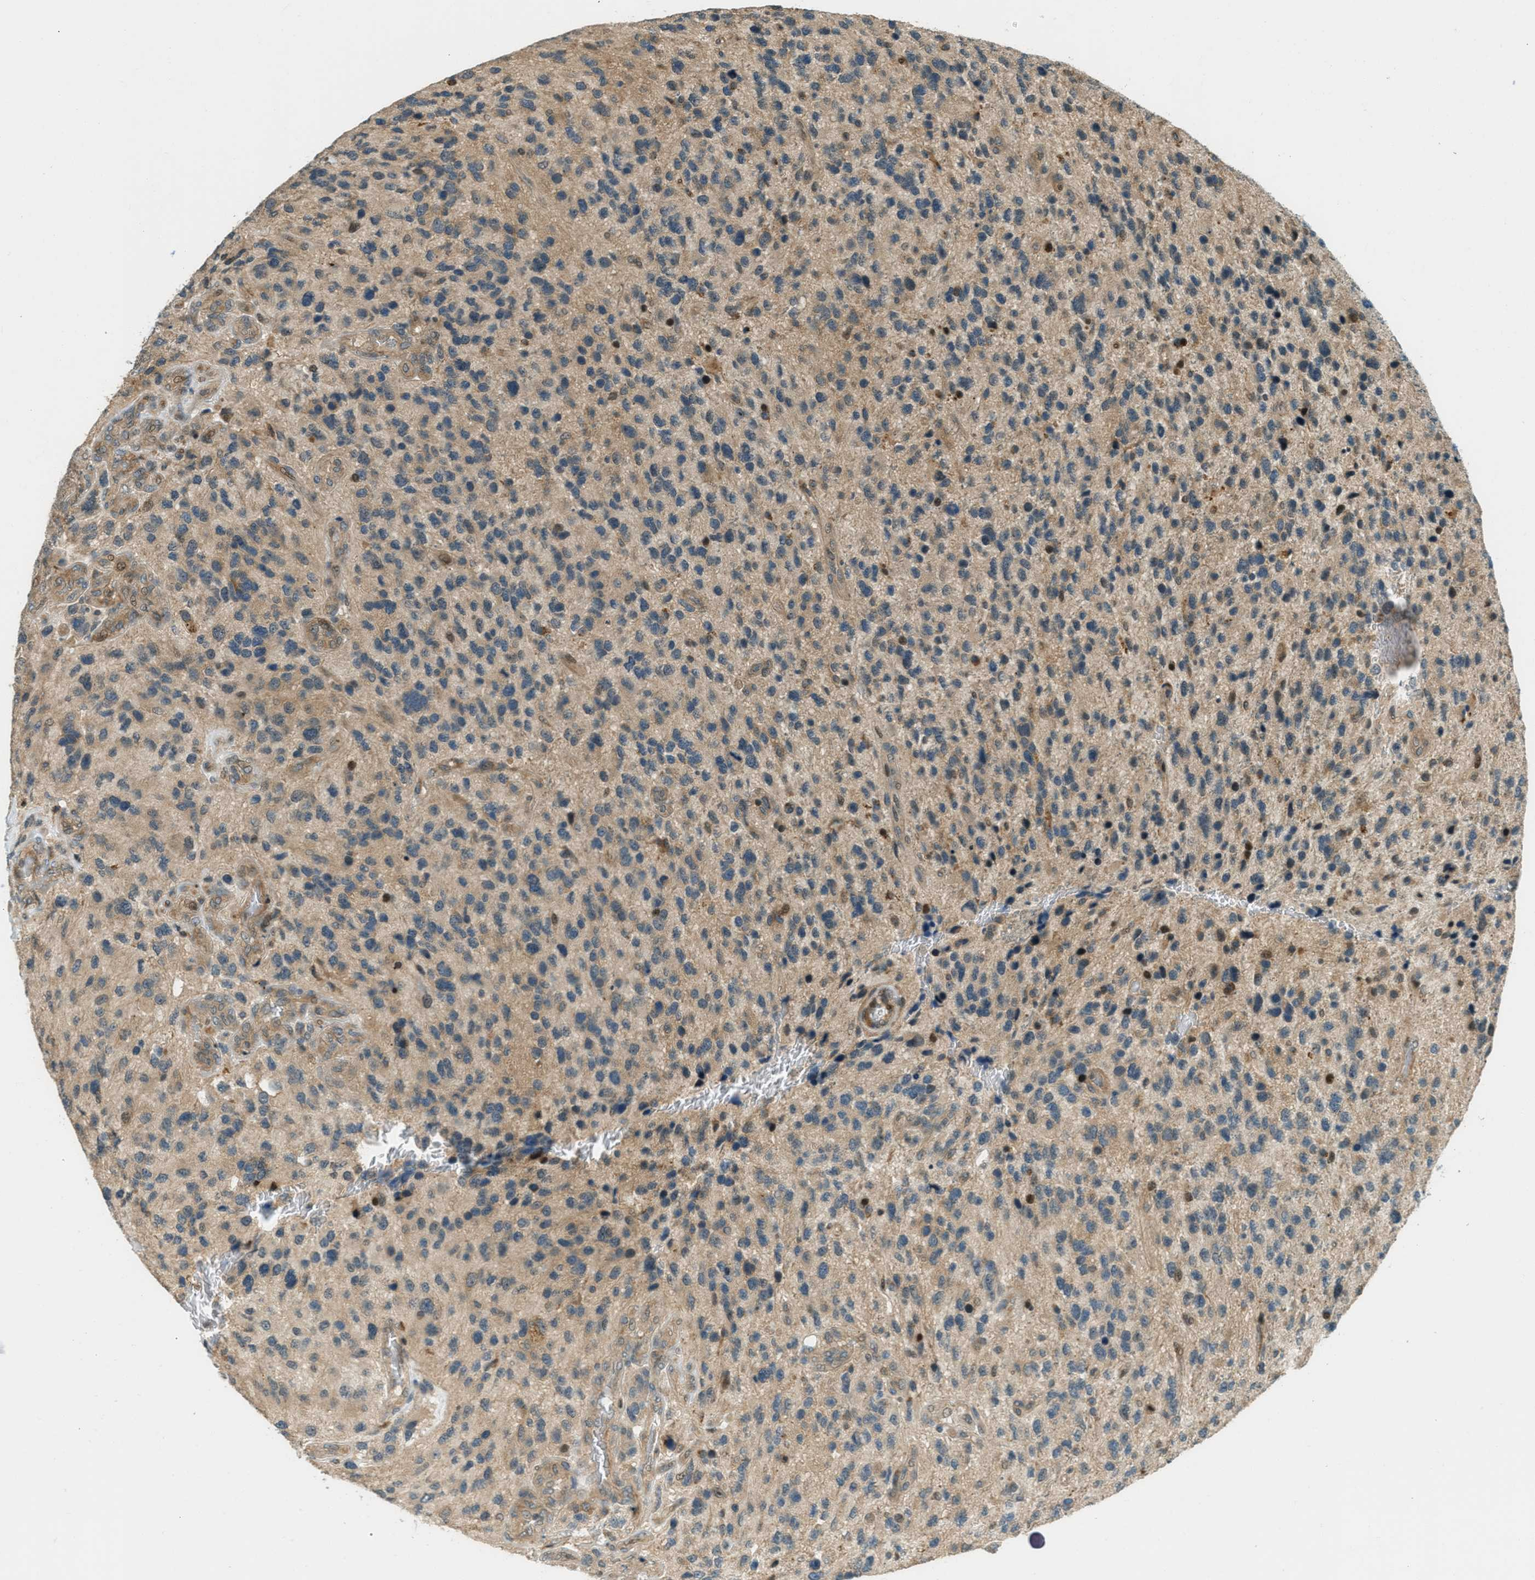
{"staining": {"intensity": "weak", "quantity": "25%-75%", "location": "cytoplasmic/membranous"}, "tissue": "glioma", "cell_type": "Tumor cells", "image_type": "cancer", "snomed": [{"axis": "morphology", "description": "Glioma, malignant, High grade"}, {"axis": "topography", "description": "Brain"}], "caption": "Protein positivity by IHC exhibits weak cytoplasmic/membranous positivity in approximately 25%-75% of tumor cells in malignant glioma (high-grade).", "gene": "PTPN23", "patient": {"sex": "female", "age": 58}}